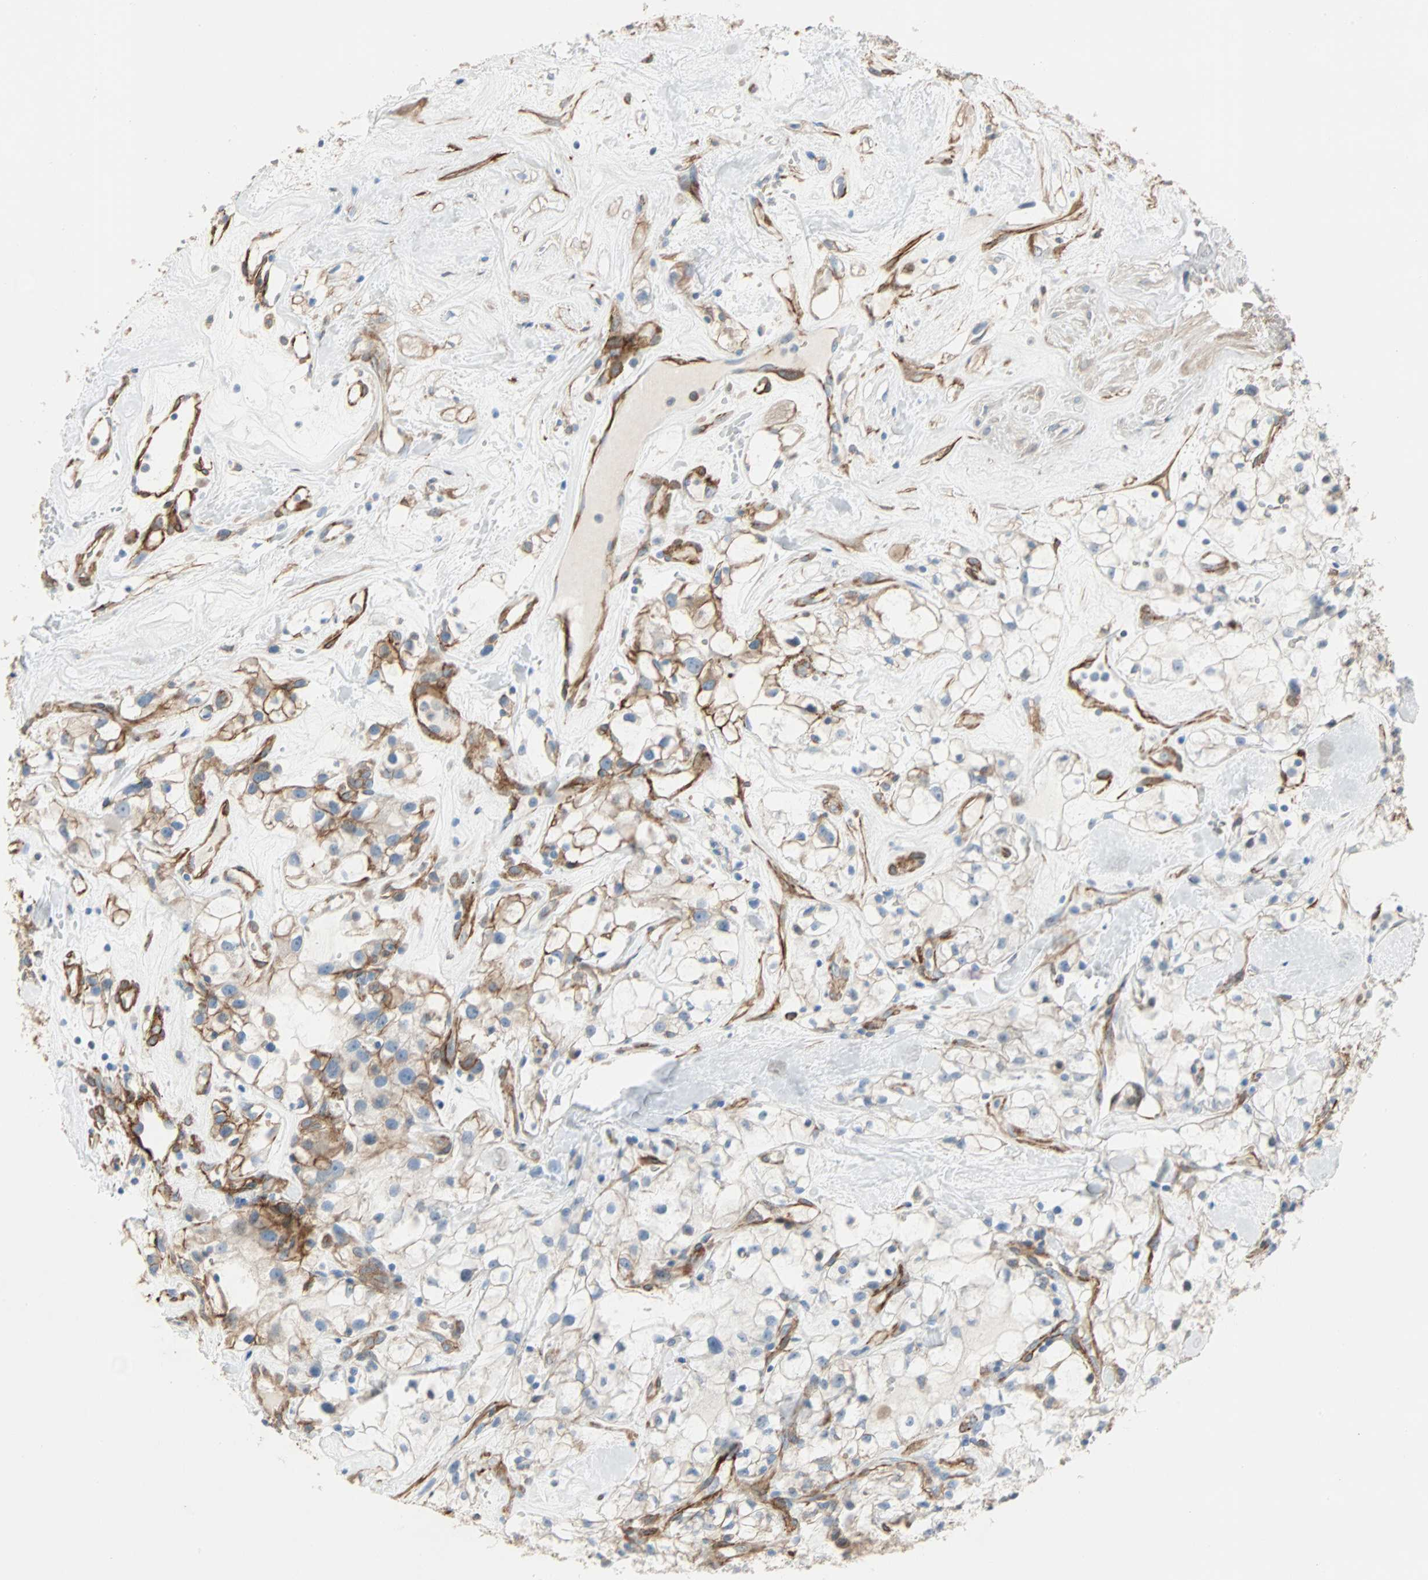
{"staining": {"intensity": "moderate", "quantity": "<25%", "location": "cytoplasmic/membranous"}, "tissue": "renal cancer", "cell_type": "Tumor cells", "image_type": "cancer", "snomed": [{"axis": "morphology", "description": "Adenocarcinoma, NOS"}, {"axis": "topography", "description": "Kidney"}], "caption": "This micrograph reveals immunohistochemistry (IHC) staining of adenocarcinoma (renal), with low moderate cytoplasmic/membranous staining in about <25% of tumor cells.", "gene": "EPB41L2", "patient": {"sex": "female", "age": 60}}